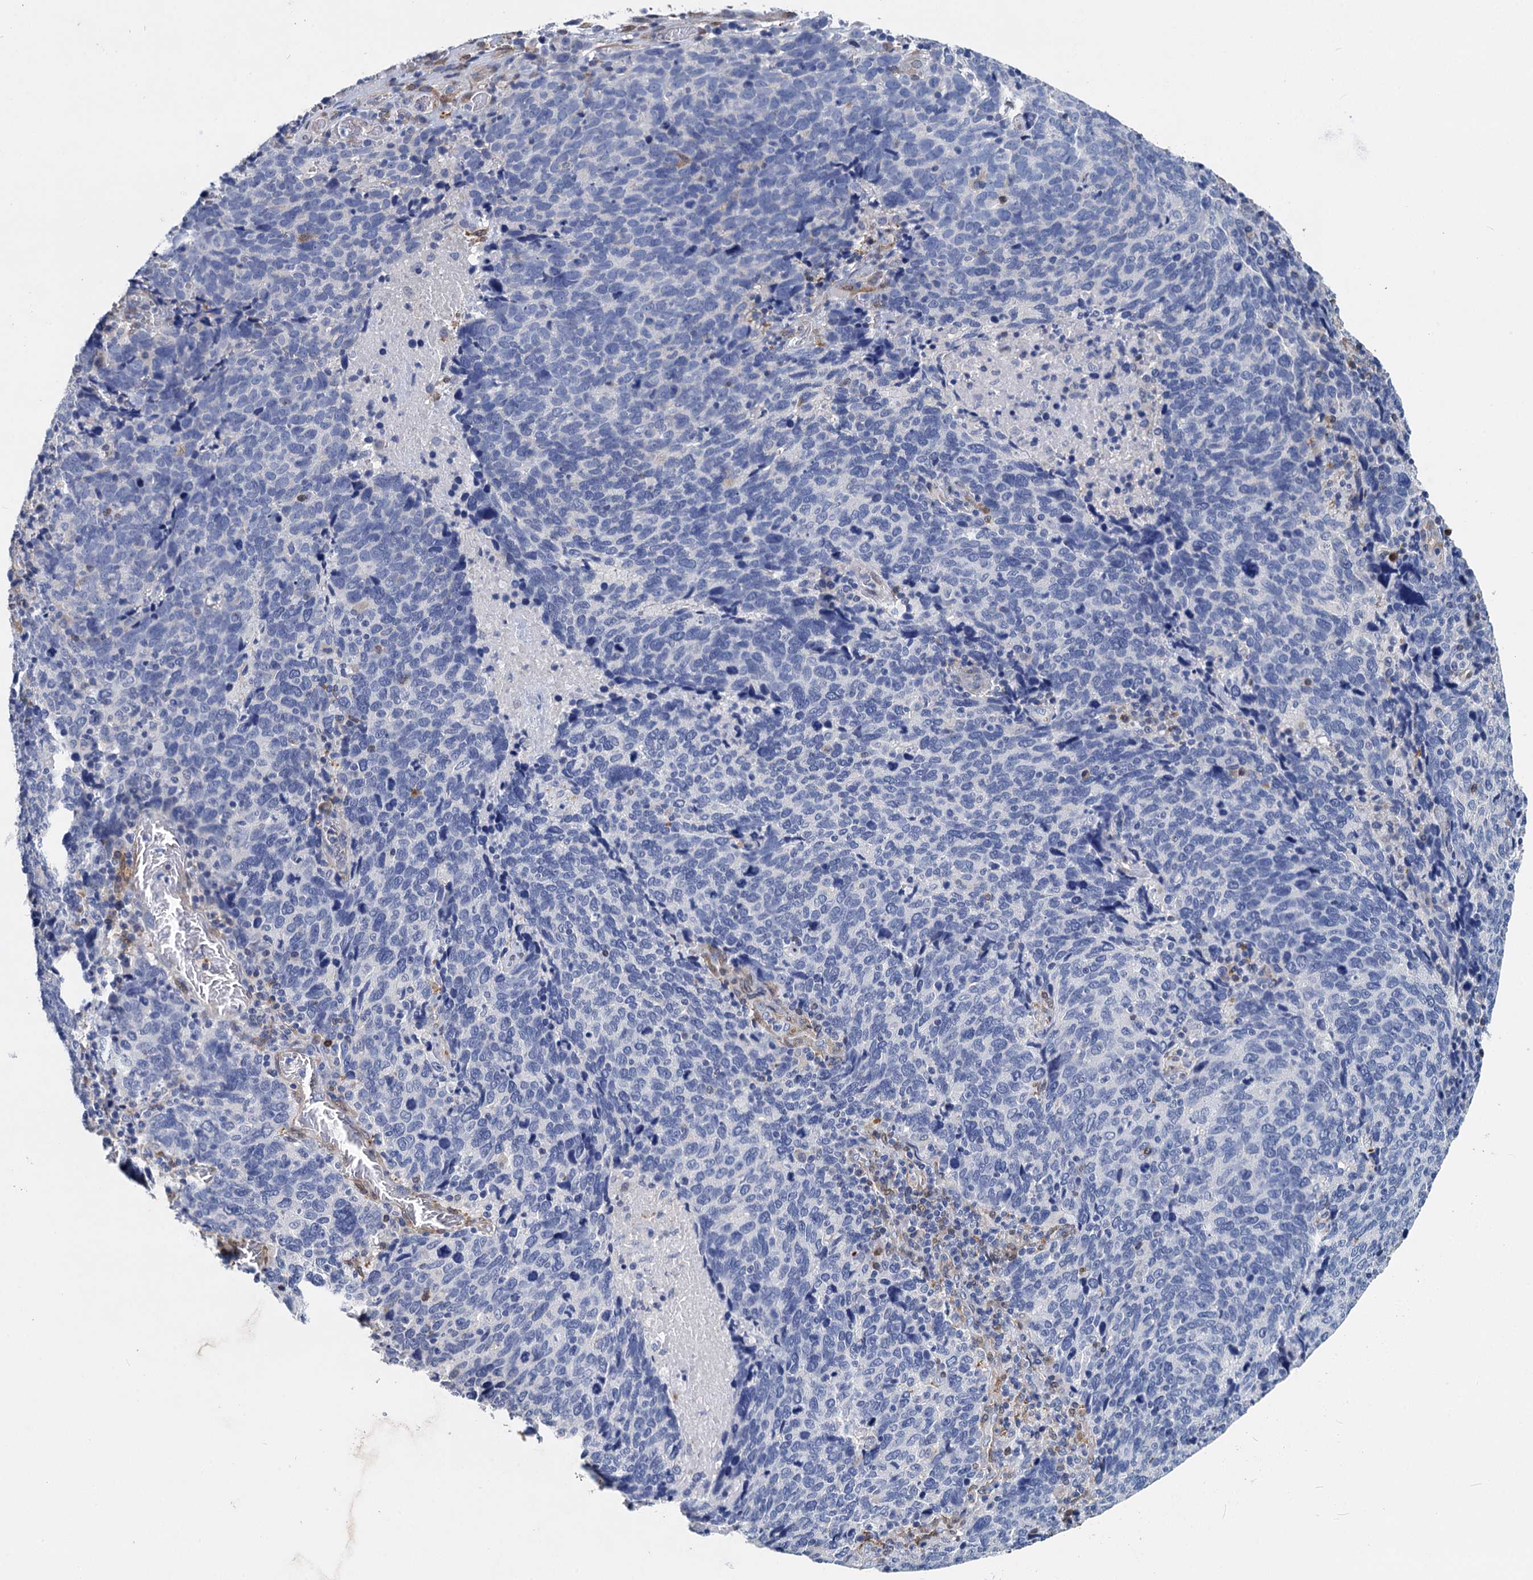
{"staining": {"intensity": "negative", "quantity": "none", "location": "none"}, "tissue": "cervical cancer", "cell_type": "Tumor cells", "image_type": "cancer", "snomed": [{"axis": "morphology", "description": "Squamous cell carcinoma, NOS"}, {"axis": "topography", "description": "Cervix"}], "caption": "Tumor cells show no significant positivity in cervical squamous cell carcinoma. Nuclei are stained in blue.", "gene": "GSTM3", "patient": {"sex": "female", "age": 41}}